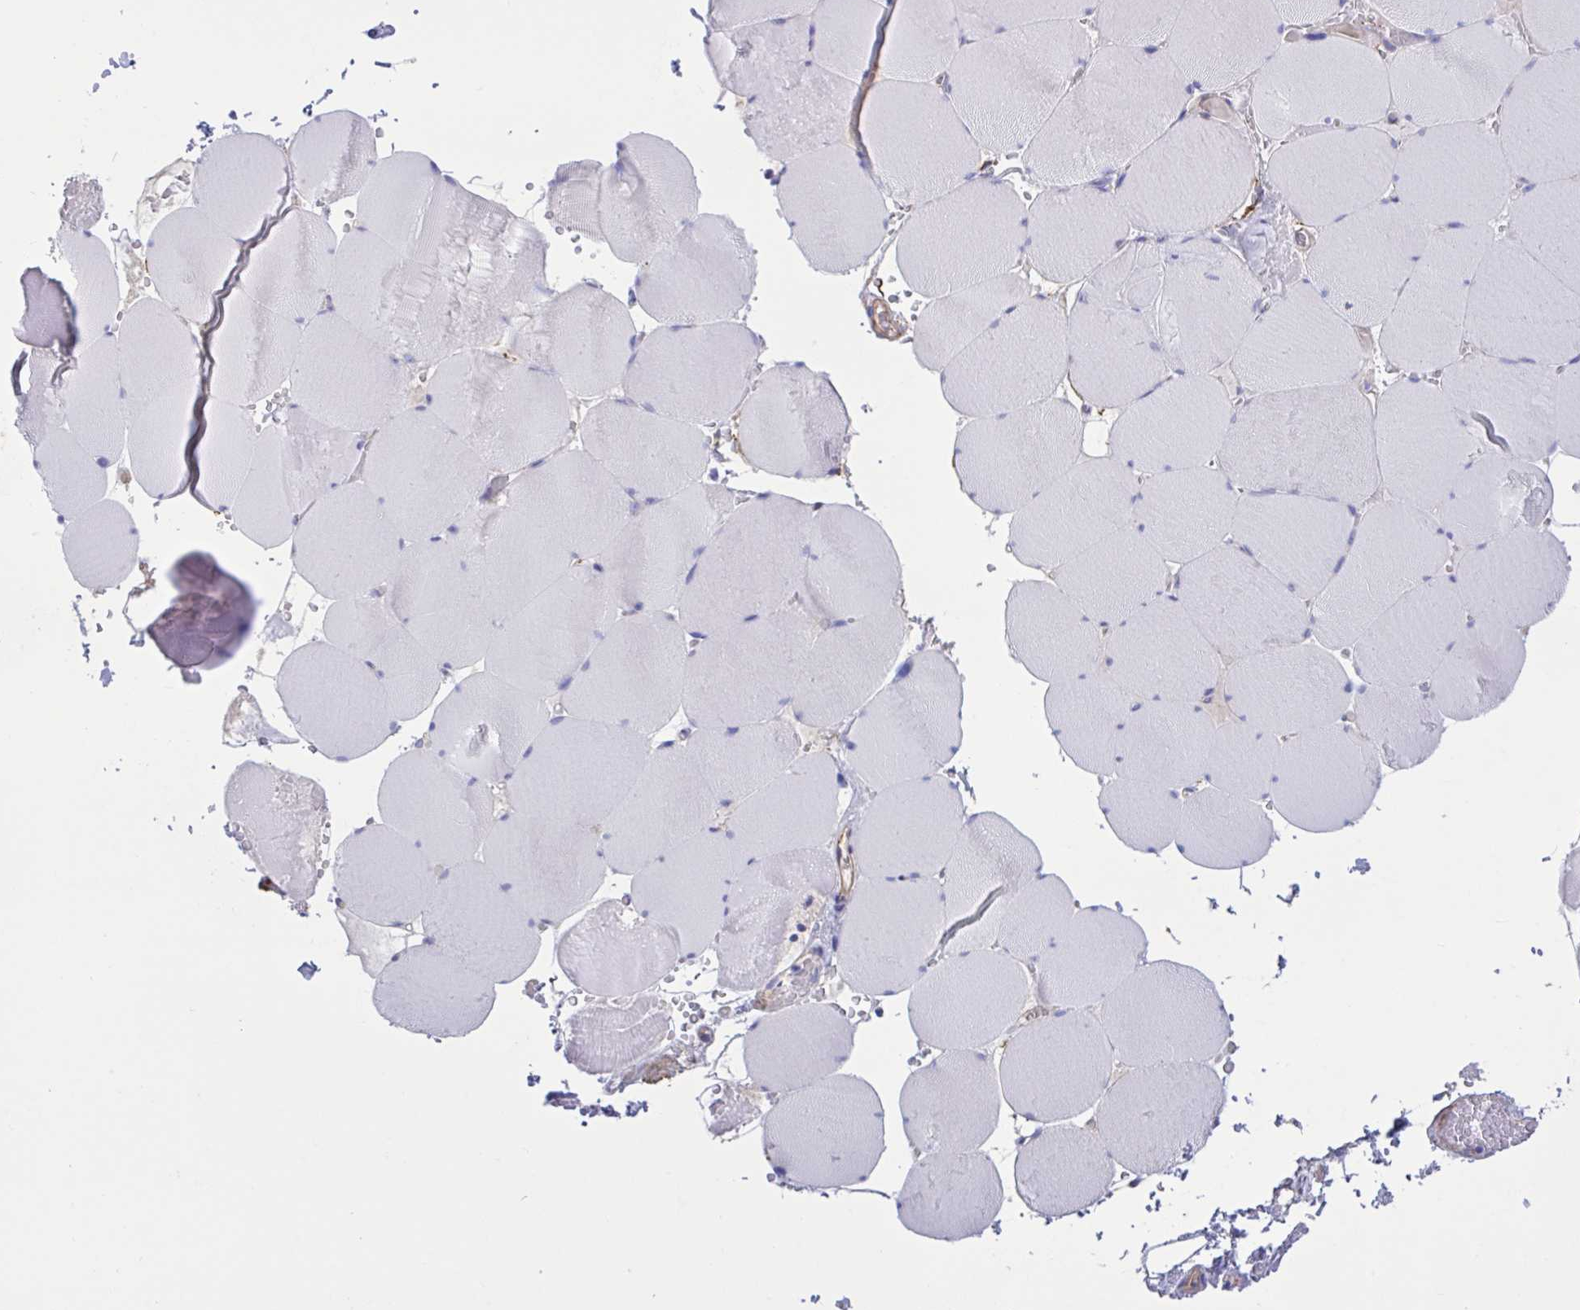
{"staining": {"intensity": "negative", "quantity": "none", "location": "none"}, "tissue": "skeletal muscle", "cell_type": "Myocytes", "image_type": "normal", "snomed": [{"axis": "morphology", "description": "Normal tissue, NOS"}, {"axis": "topography", "description": "Skeletal muscle"}, {"axis": "topography", "description": "Head-Neck"}], "caption": "There is no significant staining in myocytes of skeletal muscle. (Brightfield microscopy of DAB (3,3'-diaminobenzidine) immunohistochemistry (IHC) at high magnification).", "gene": "SLC66A1", "patient": {"sex": "male", "age": 66}}